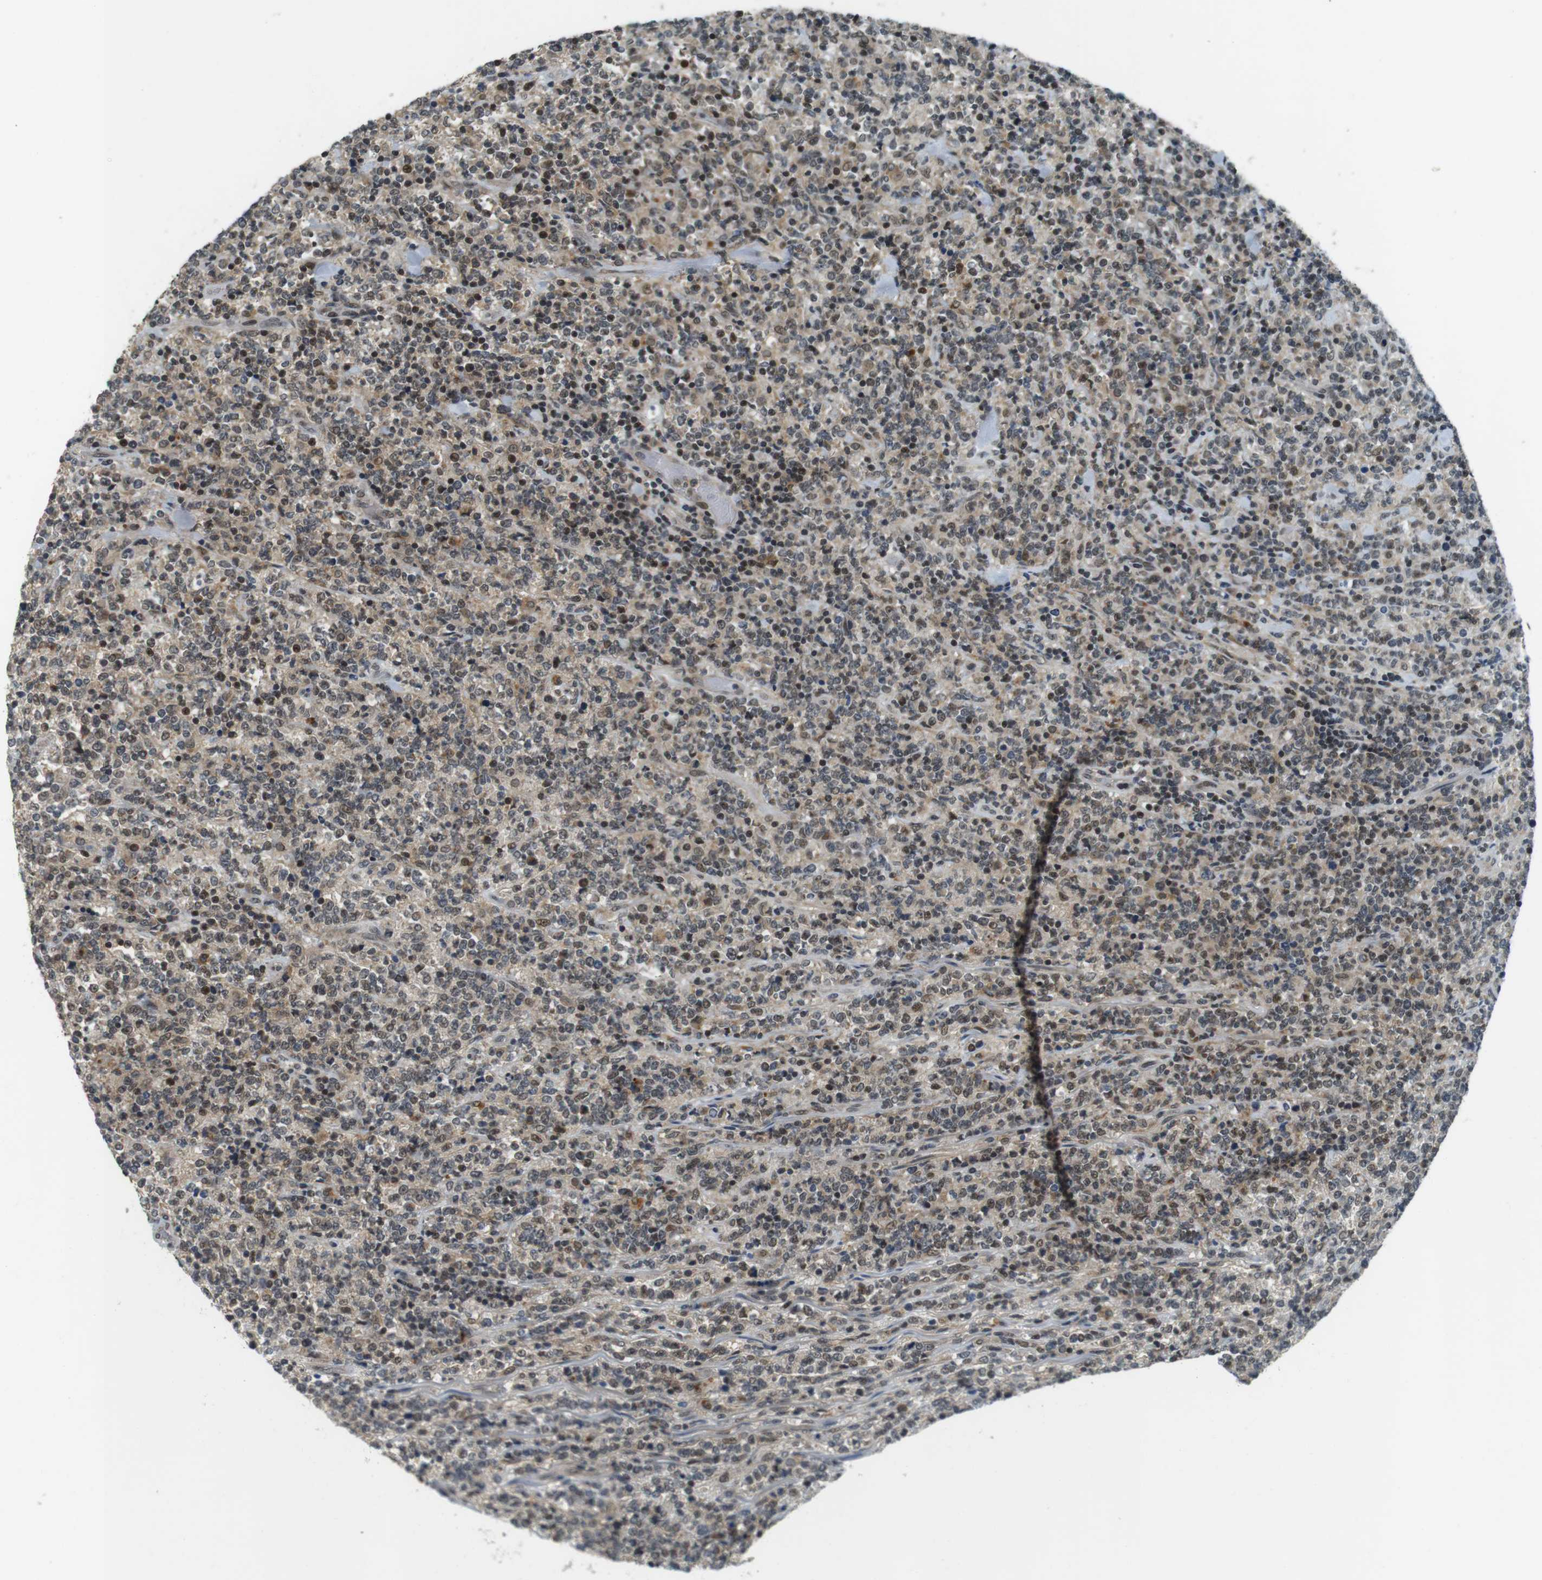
{"staining": {"intensity": "weak", "quantity": "25%-75%", "location": "cytoplasmic/membranous,nuclear"}, "tissue": "lymphoma", "cell_type": "Tumor cells", "image_type": "cancer", "snomed": [{"axis": "morphology", "description": "Malignant lymphoma, non-Hodgkin's type, High grade"}, {"axis": "topography", "description": "Soft tissue"}], "caption": "Immunohistochemical staining of human lymphoma demonstrates weak cytoplasmic/membranous and nuclear protein positivity in approximately 25%-75% of tumor cells. Immunohistochemistry (ihc) stains the protein of interest in brown and the nuclei are stained blue.", "gene": "BRD4", "patient": {"sex": "male", "age": 18}}